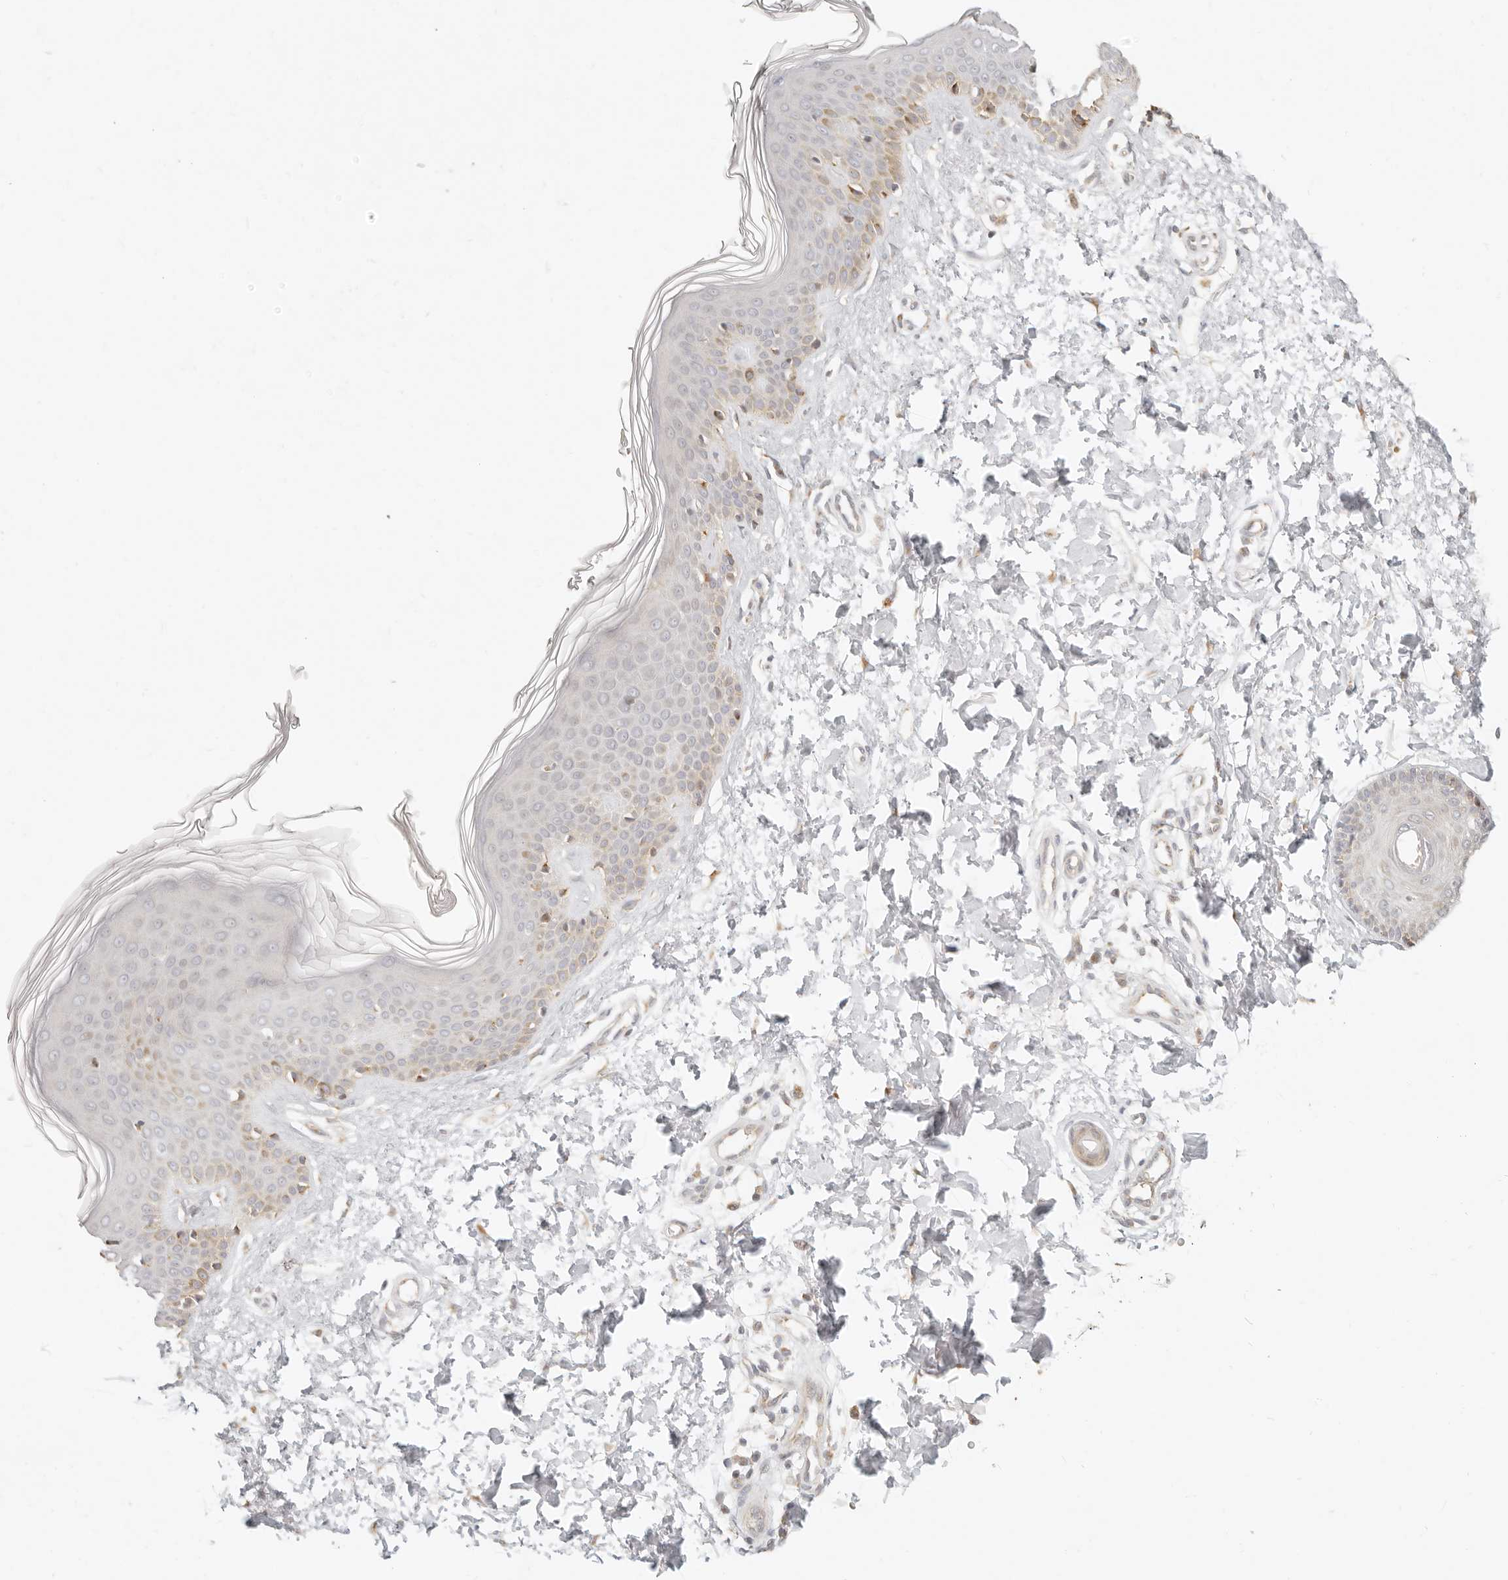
{"staining": {"intensity": "moderate", "quantity": "25%-75%", "location": "cytoplasmic/membranous"}, "tissue": "skin", "cell_type": "Fibroblasts", "image_type": "normal", "snomed": [{"axis": "morphology", "description": "Normal tissue, NOS"}, {"axis": "topography", "description": "Skin"}], "caption": "Protein analysis of benign skin exhibits moderate cytoplasmic/membranous staining in about 25%-75% of fibroblasts.", "gene": "FAM20B", "patient": {"sex": "male", "age": 37}}